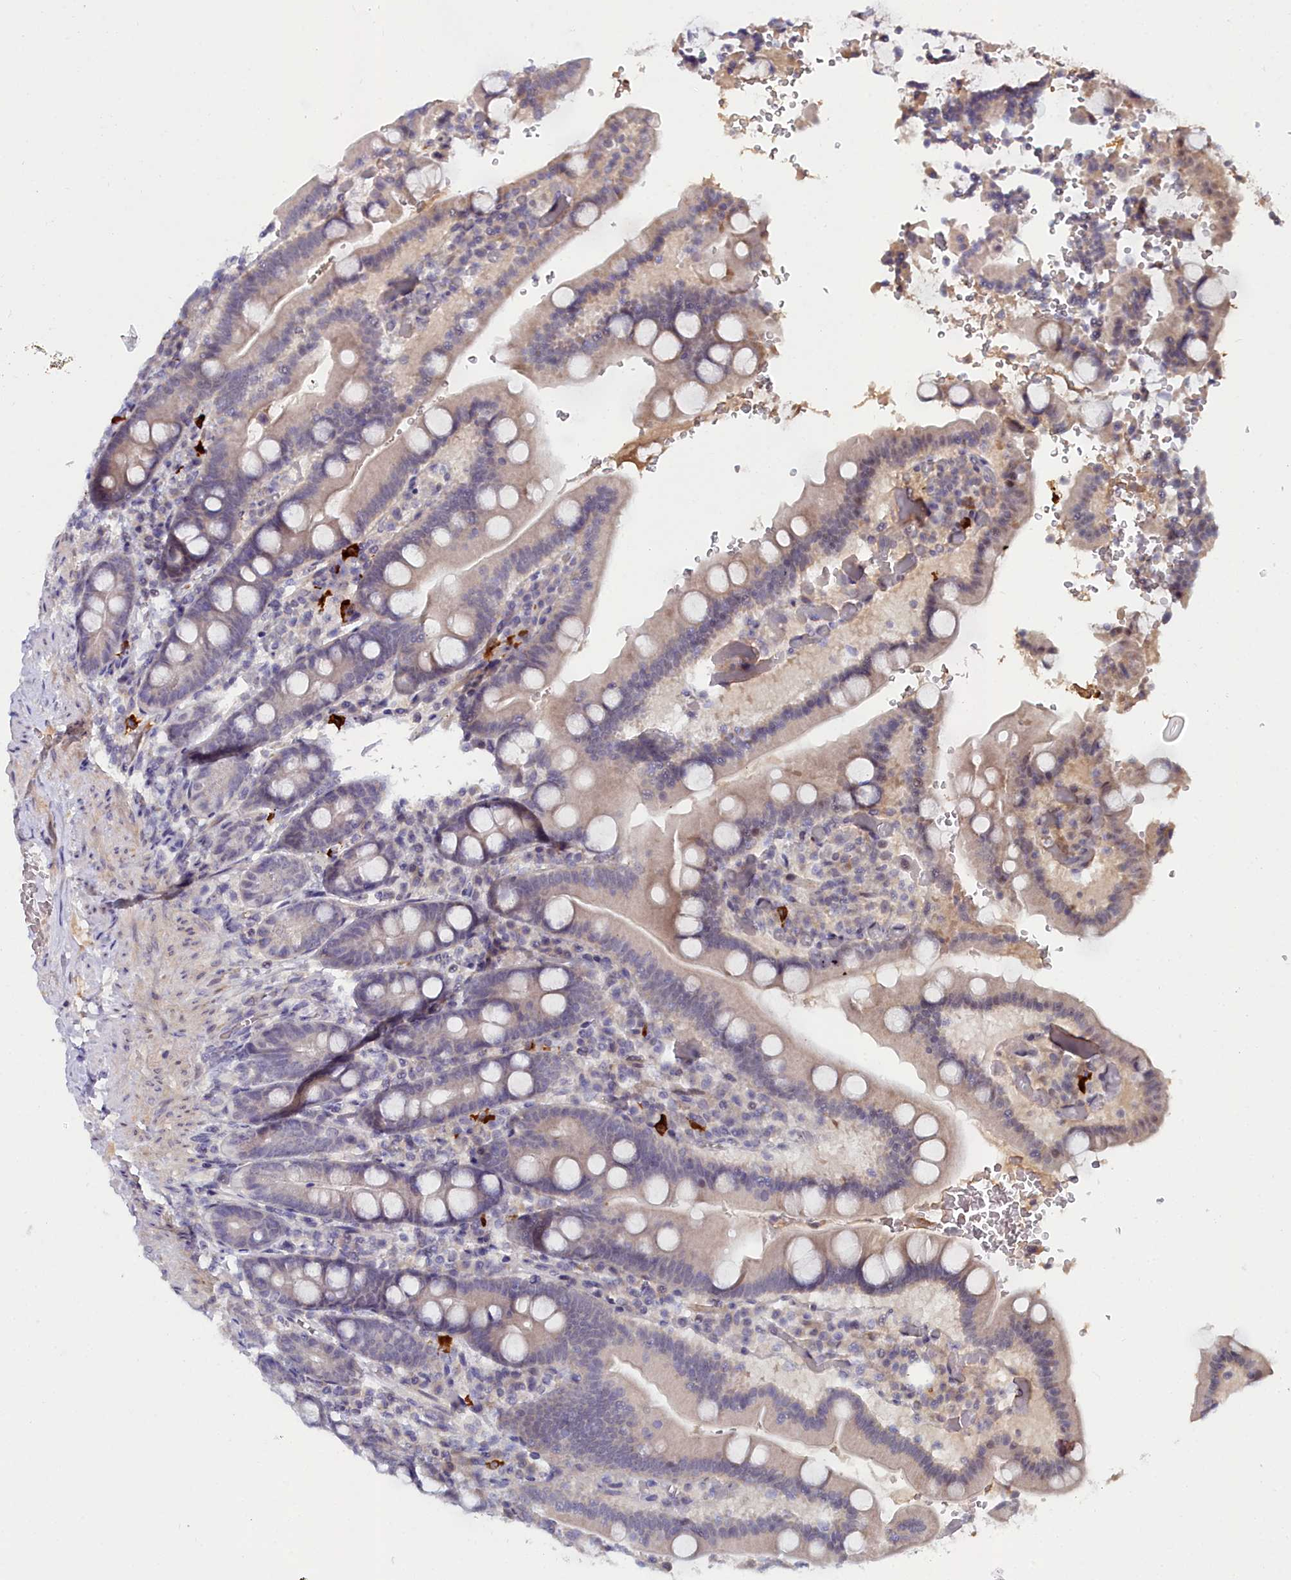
{"staining": {"intensity": "weak", "quantity": "<25%", "location": "cytoplasmic/membranous"}, "tissue": "duodenum", "cell_type": "Glandular cells", "image_type": "normal", "snomed": [{"axis": "morphology", "description": "Normal tissue, NOS"}, {"axis": "topography", "description": "Duodenum"}], "caption": "High power microscopy micrograph of an immunohistochemistry micrograph of normal duodenum, revealing no significant expression in glandular cells.", "gene": "KCTD18", "patient": {"sex": "female", "age": 62}}